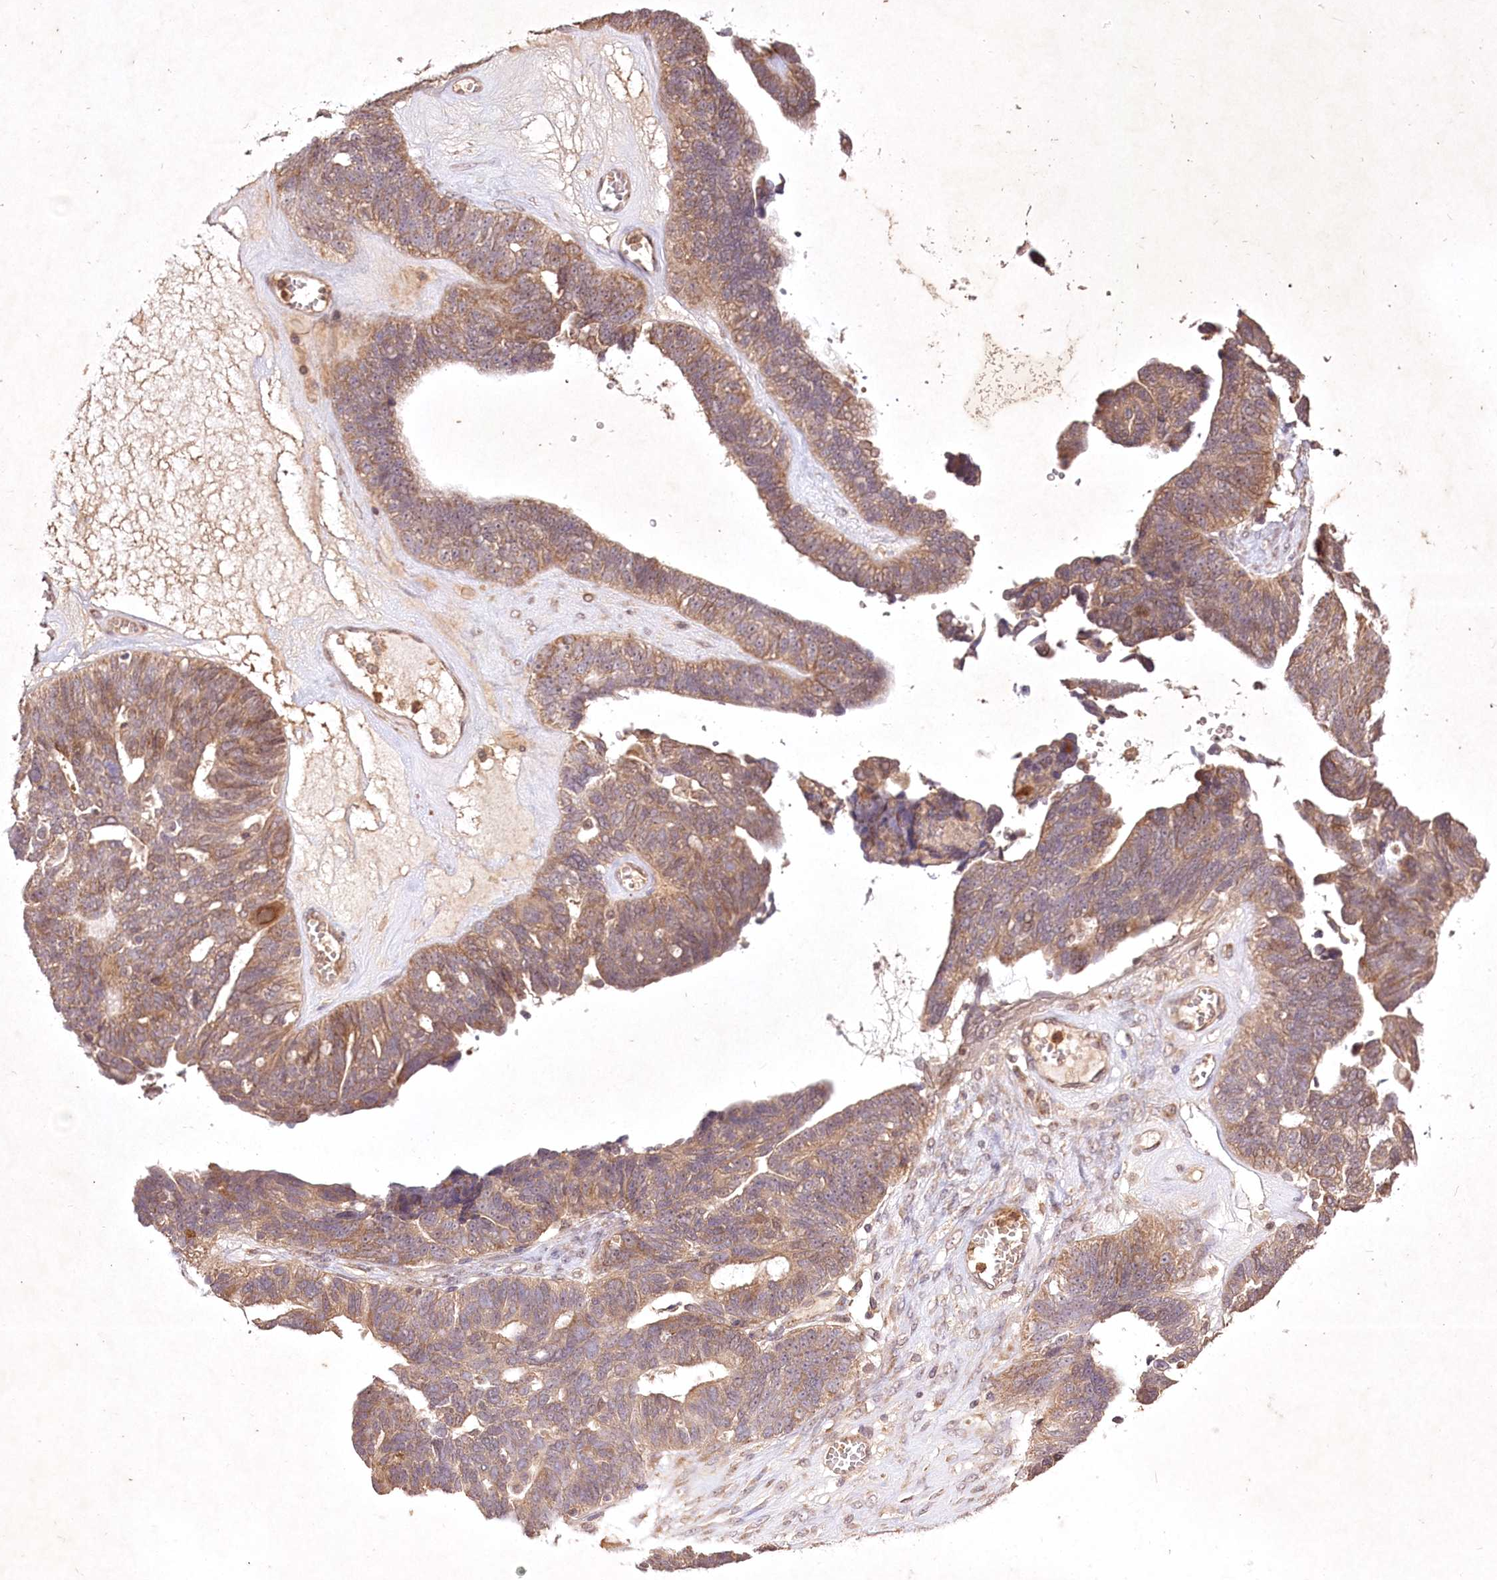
{"staining": {"intensity": "moderate", "quantity": ">75%", "location": "cytoplasmic/membranous"}, "tissue": "ovarian cancer", "cell_type": "Tumor cells", "image_type": "cancer", "snomed": [{"axis": "morphology", "description": "Cystadenocarcinoma, serous, NOS"}, {"axis": "topography", "description": "Ovary"}], "caption": "An immunohistochemistry (IHC) histopathology image of tumor tissue is shown. Protein staining in brown highlights moderate cytoplasmic/membranous positivity in serous cystadenocarcinoma (ovarian) within tumor cells.", "gene": "IRAK1BP1", "patient": {"sex": "female", "age": 79}}